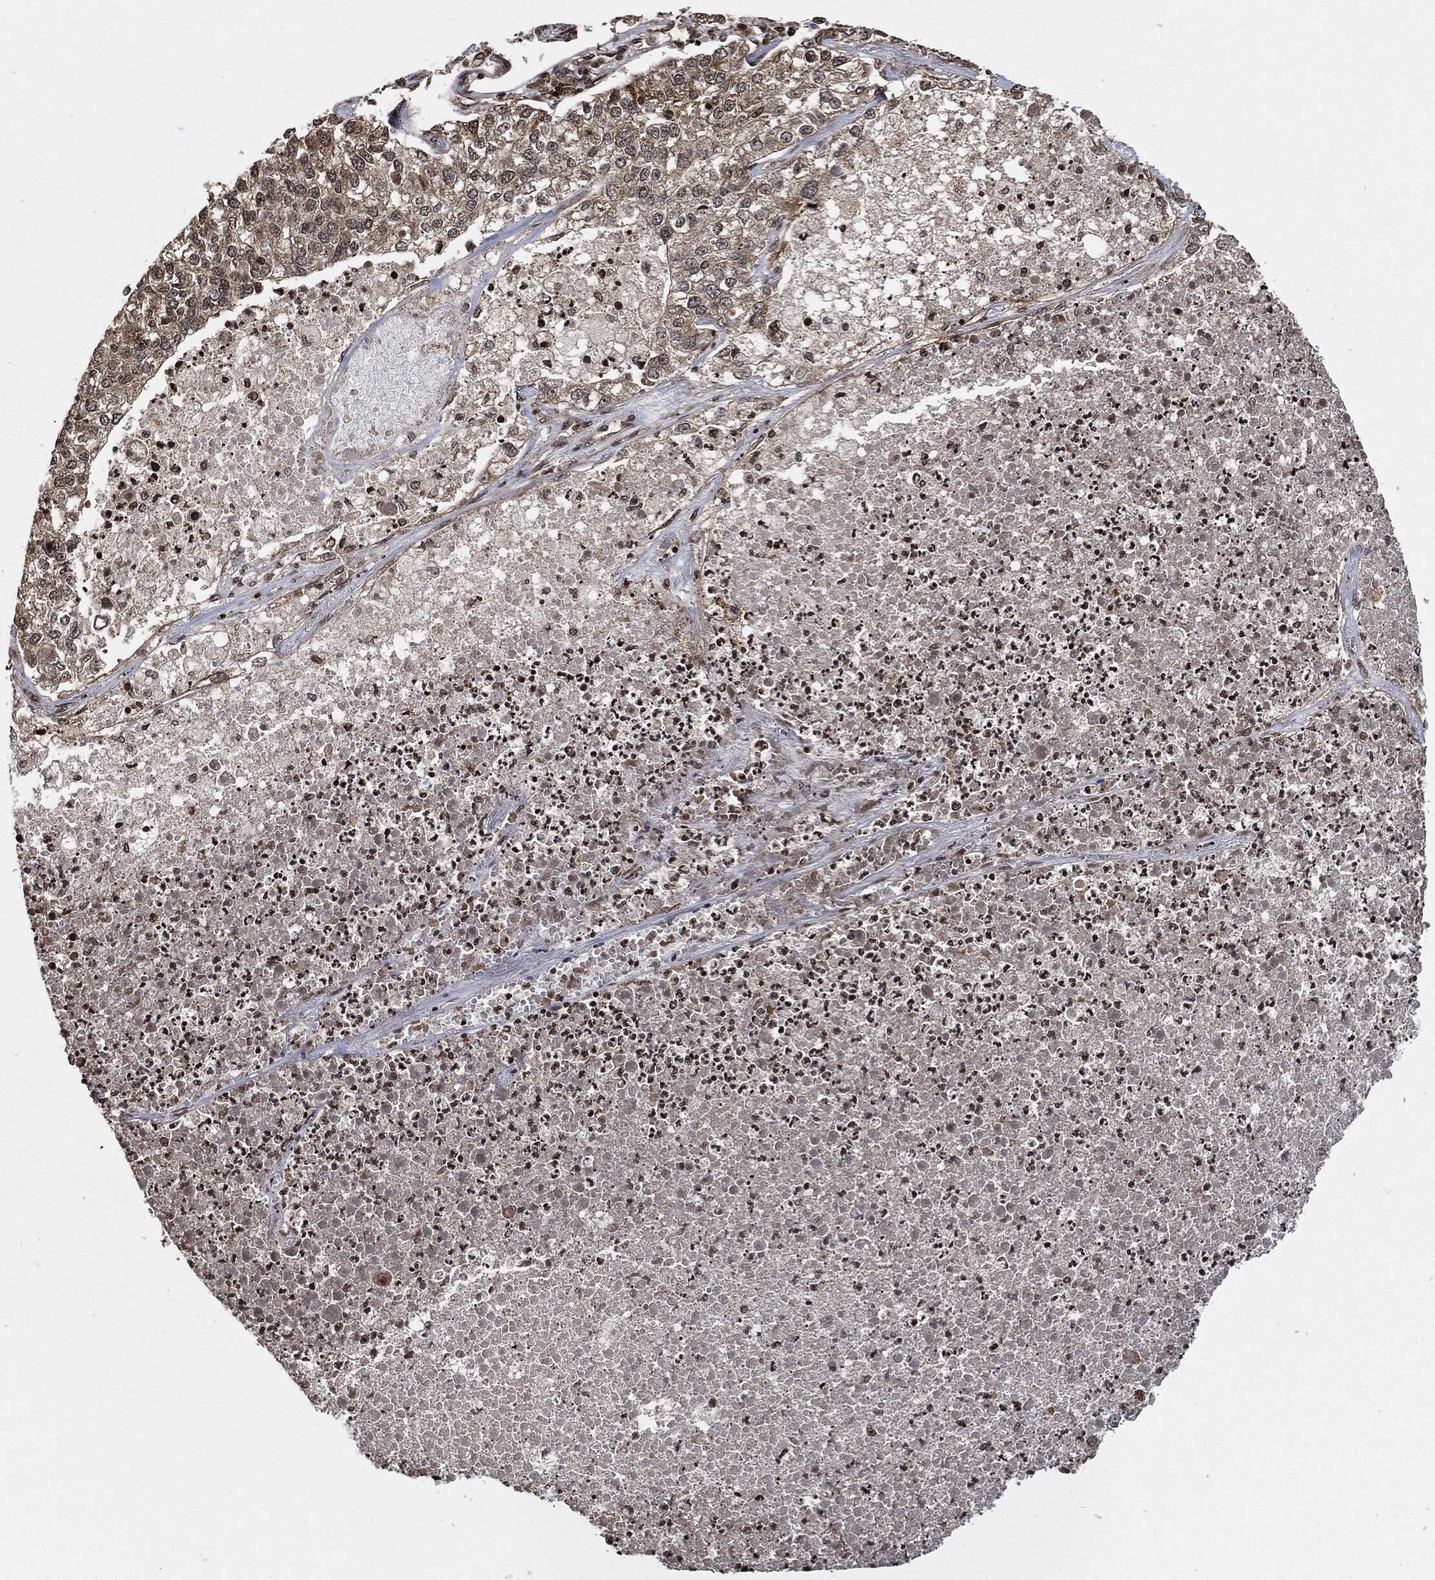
{"staining": {"intensity": "negative", "quantity": "none", "location": "none"}, "tissue": "lung cancer", "cell_type": "Tumor cells", "image_type": "cancer", "snomed": [{"axis": "morphology", "description": "Adenocarcinoma, NOS"}, {"axis": "topography", "description": "Lung"}], "caption": "The IHC image has no significant staining in tumor cells of lung cancer tissue.", "gene": "PDK1", "patient": {"sex": "male", "age": 49}}